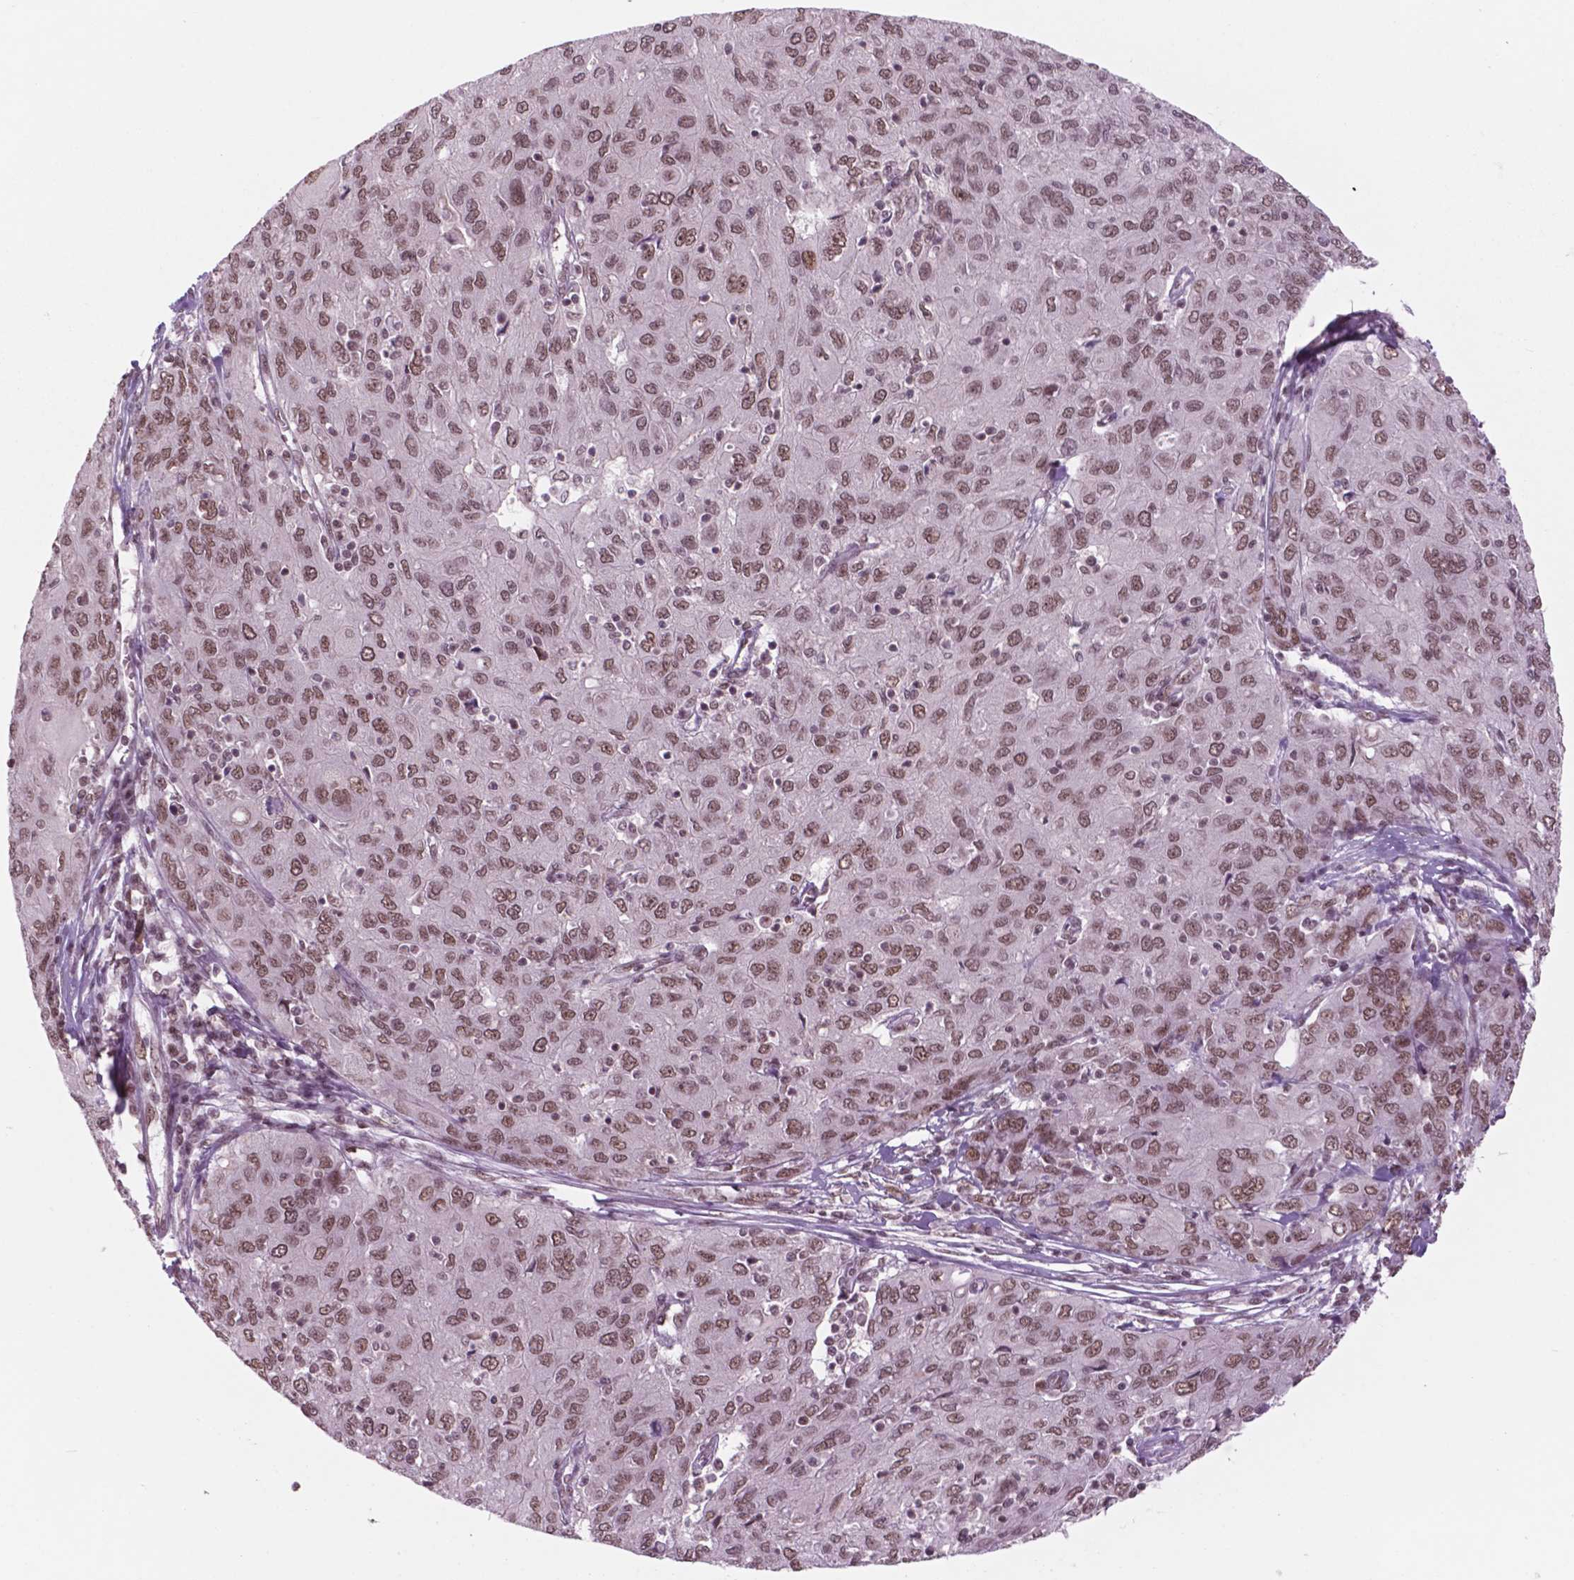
{"staining": {"intensity": "moderate", "quantity": ">75%", "location": "nuclear"}, "tissue": "ovarian cancer", "cell_type": "Tumor cells", "image_type": "cancer", "snomed": [{"axis": "morphology", "description": "Carcinoma, endometroid"}, {"axis": "topography", "description": "Ovary"}], "caption": "Immunohistochemistry (IHC) histopathology image of human ovarian cancer (endometroid carcinoma) stained for a protein (brown), which reveals medium levels of moderate nuclear positivity in approximately >75% of tumor cells.", "gene": "POLR2E", "patient": {"sex": "female", "age": 50}}